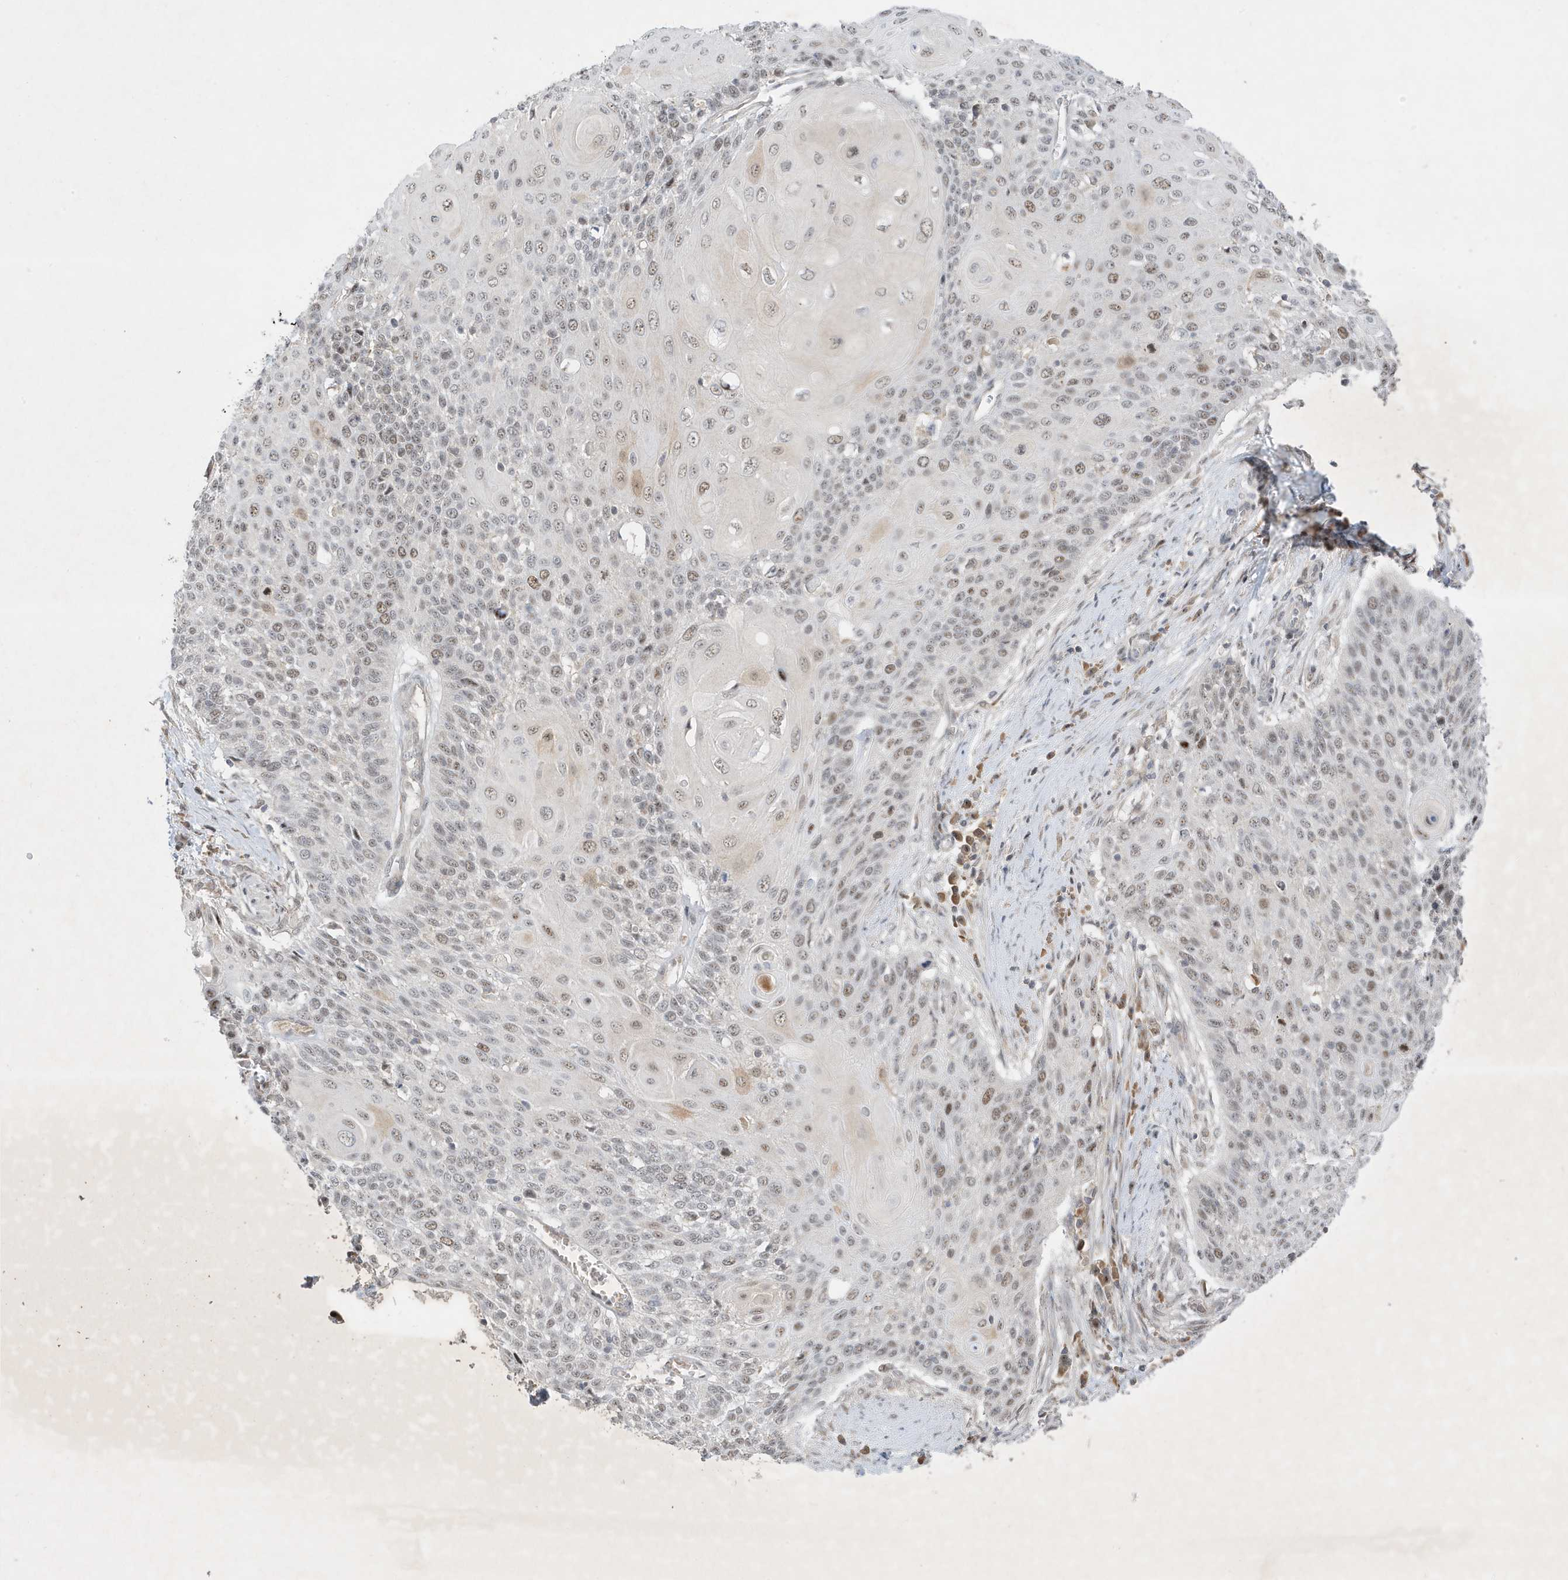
{"staining": {"intensity": "weak", "quantity": "25%-75%", "location": "nuclear"}, "tissue": "cervical cancer", "cell_type": "Tumor cells", "image_type": "cancer", "snomed": [{"axis": "morphology", "description": "Squamous cell carcinoma, NOS"}, {"axis": "topography", "description": "Cervix"}], "caption": "High-power microscopy captured an immunohistochemistry (IHC) photomicrograph of squamous cell carcinoma (cervical), revealing weak nuclear staining in about 25%-75% of tumor cells. (DAB (3,3'-diaminobenzidine) IHC, brown staining for protein, blue staining for nuclei).", "gene": "MAST3", "patient": {"sex": "female", "age": 39}}